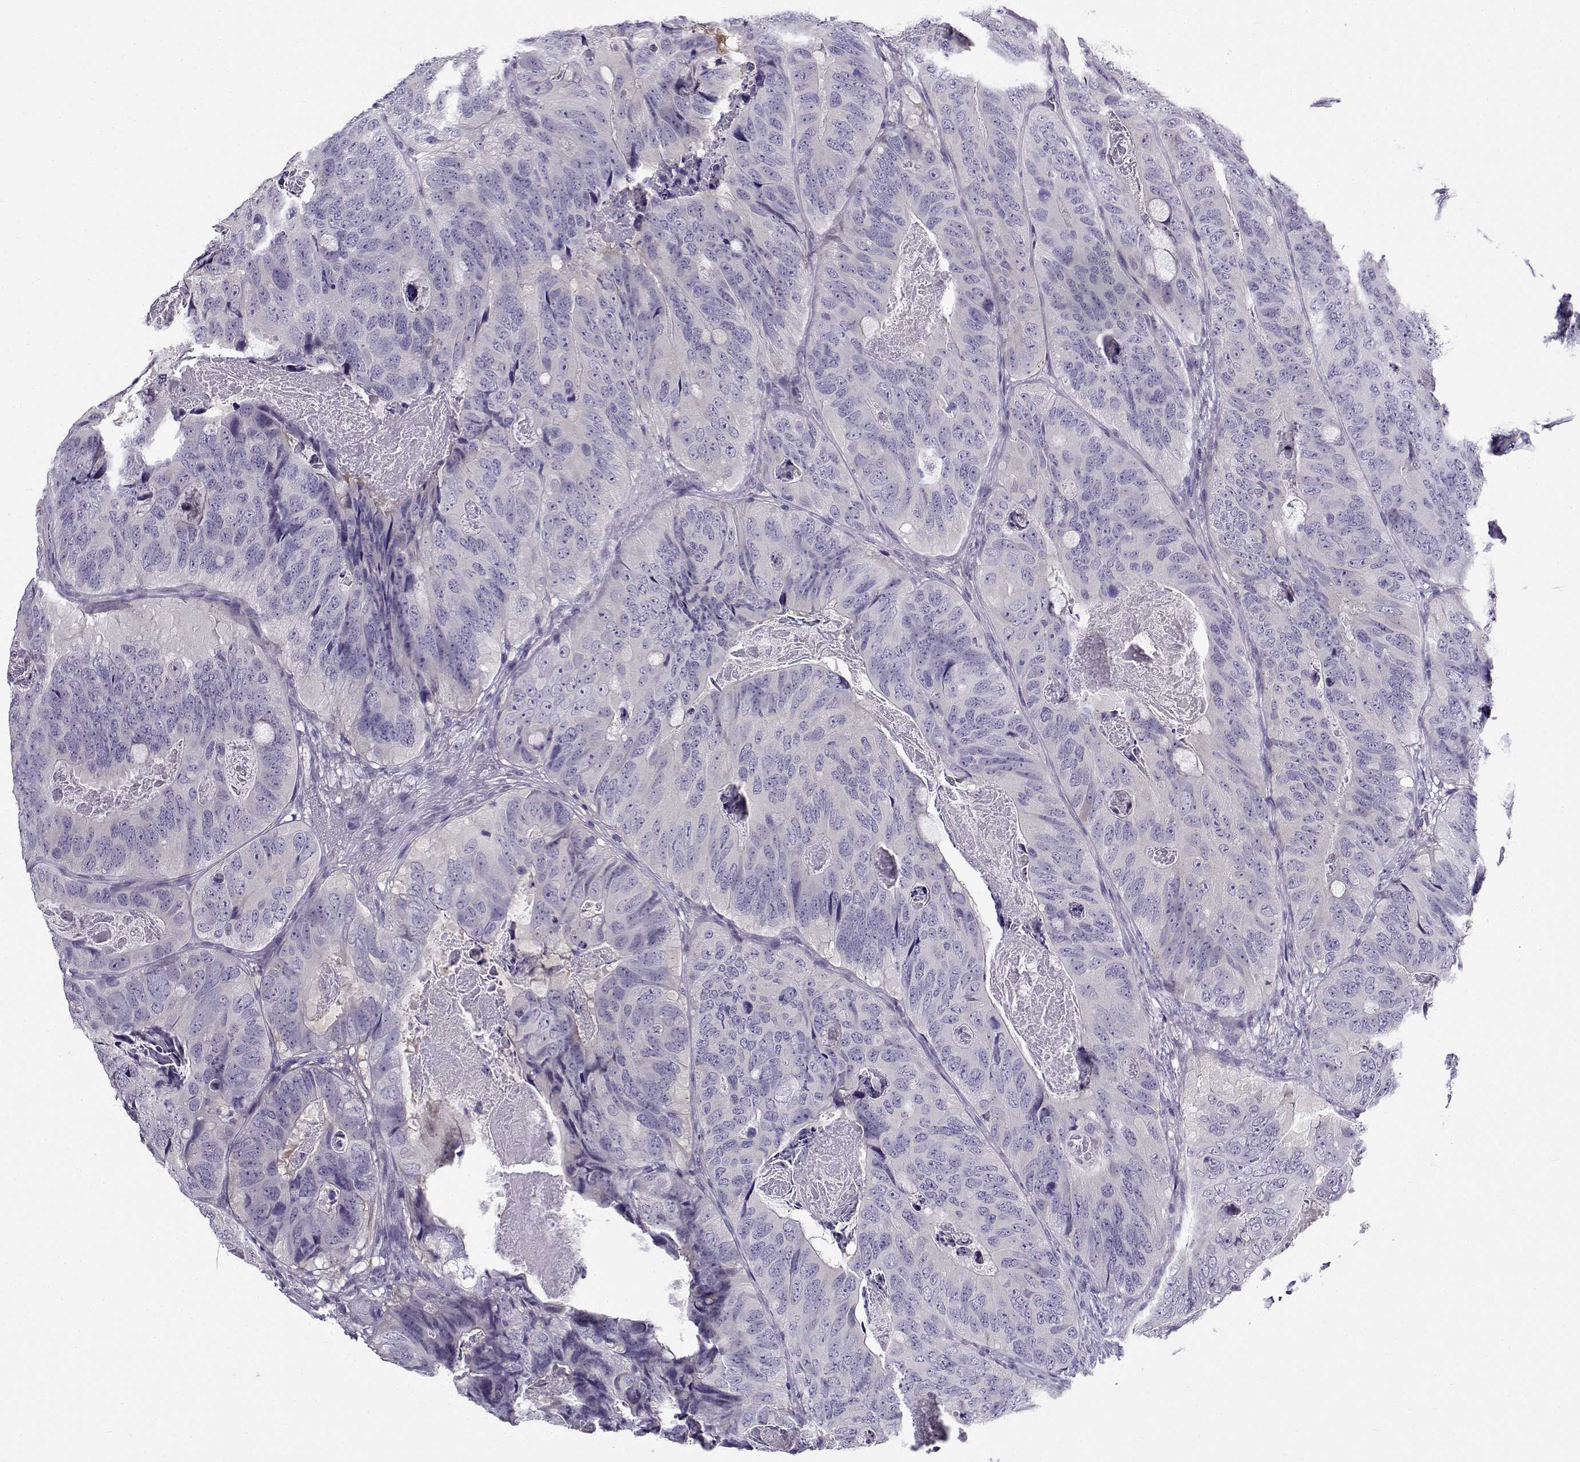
{"staining": {"intensity": "negative", "quantity": "none", "location": "none"}, "tissue": "colorectal cancer", "cell_type": "Tumor cells", "image_type": "cancer", "snomed": [{"axis": "morphology", "description": "Adenocarcinoma, NOS"}, {"axis": "topography", "description": "Colon"}], "caption": "The IHC image has no significant positivity in tumor cells of adenocarcinoma (colorectal) tissue.", "gene": "FEZF1", "patient": {"sex": "male", "age": 79}}